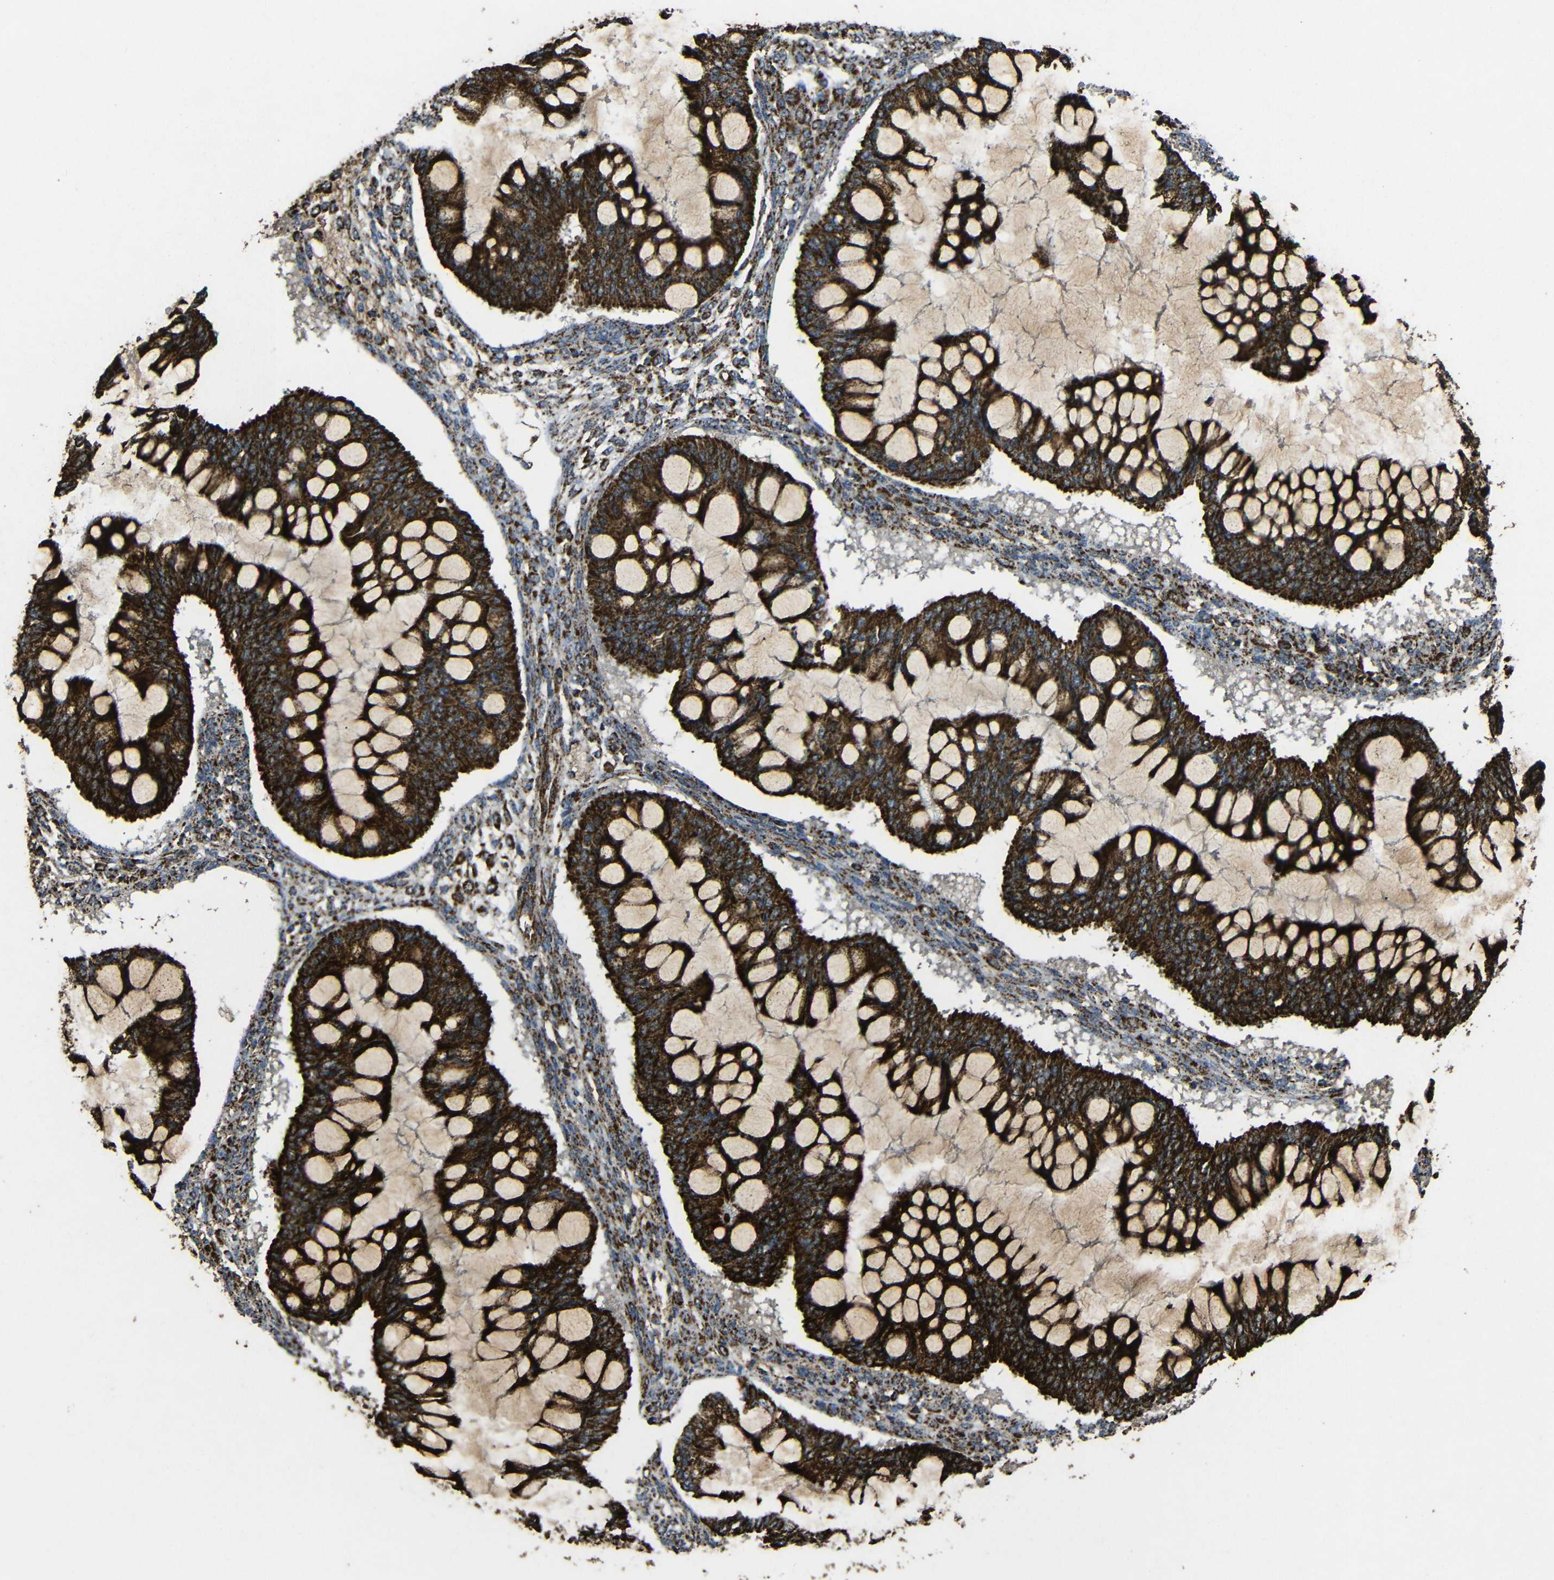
{"staining": {"intensity": "strong", "quantity": ">75%", "location": "cytoplasmic/membranous"}, "tissue": "ovarian cancer", "cell_type": "Tumor cells", "image_type": "cancer", "snomed": [{"axis": "morphology", "description": "Cystadenocarcinoma, mucinous, NOS"}, {"axis": "topography", "description": "Ovary"}], "caption": "A histopathology image of ovarian mucinous cystadenocarcinoma stained for a protein demonstrates strong cytoplasmic/membranous brown staining in tumor cells.", "gene": "ATP5F1A", "patient": {"sex": "female", "age": 73}}